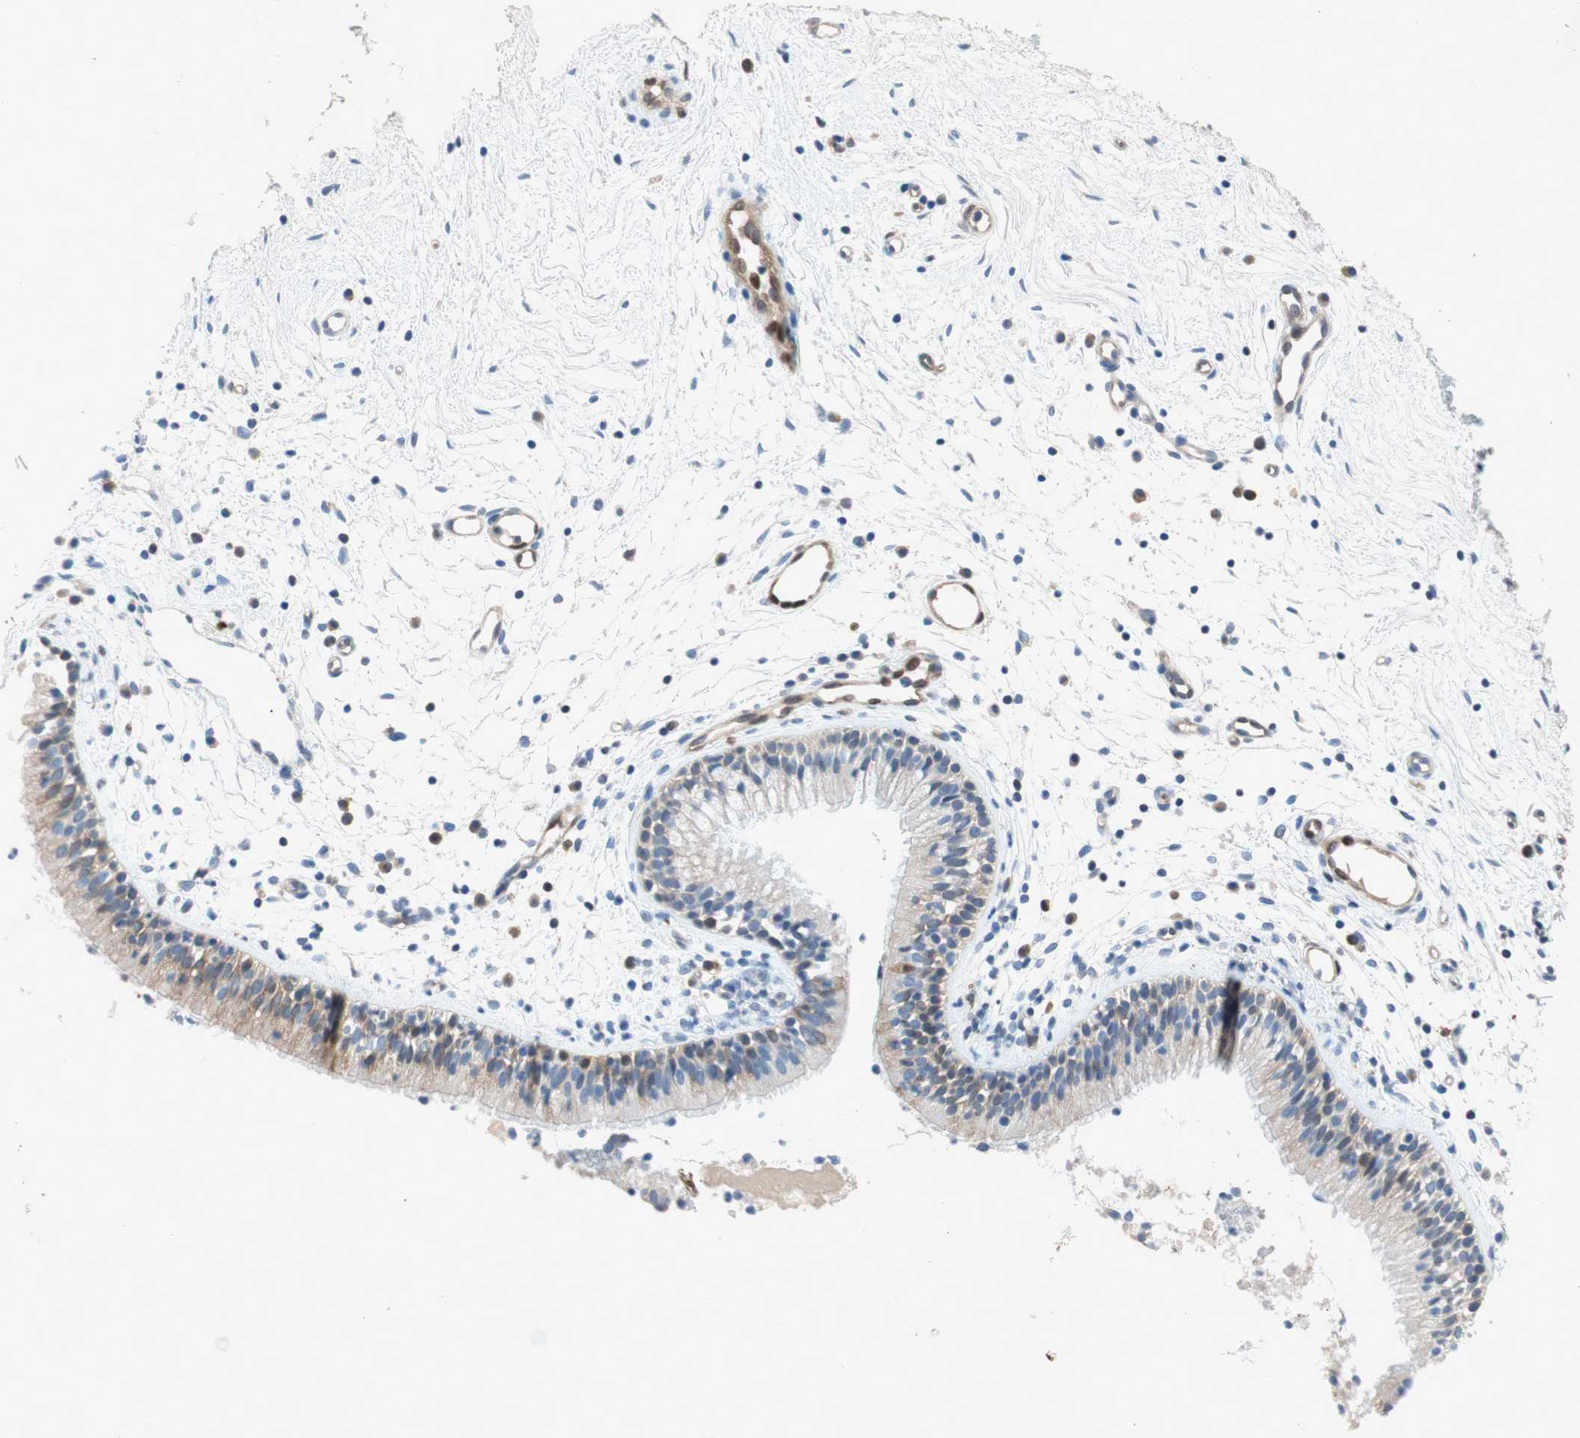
{"staining": {"intensity": "weak", "quantity": ">75%", "location": "cytoplasmic/membranous"}, "tissue": "nasopharynx", "cell_type": "Respiratory epithelial cells", "image_type": "normal", "snomed": [{"axis": "morphology", "description": "Normal tissue, NOS"}, {"axis": "topography", "description": "Nasopharynx"}], "caption": "The image exhibits a brown stain indicating the presence of a protein in the cytoplasmic/membranous of respiratory epithelial cells in nasopharynx.", "gene": "RELB", "patient": {"sex": "male", "age": 21}}